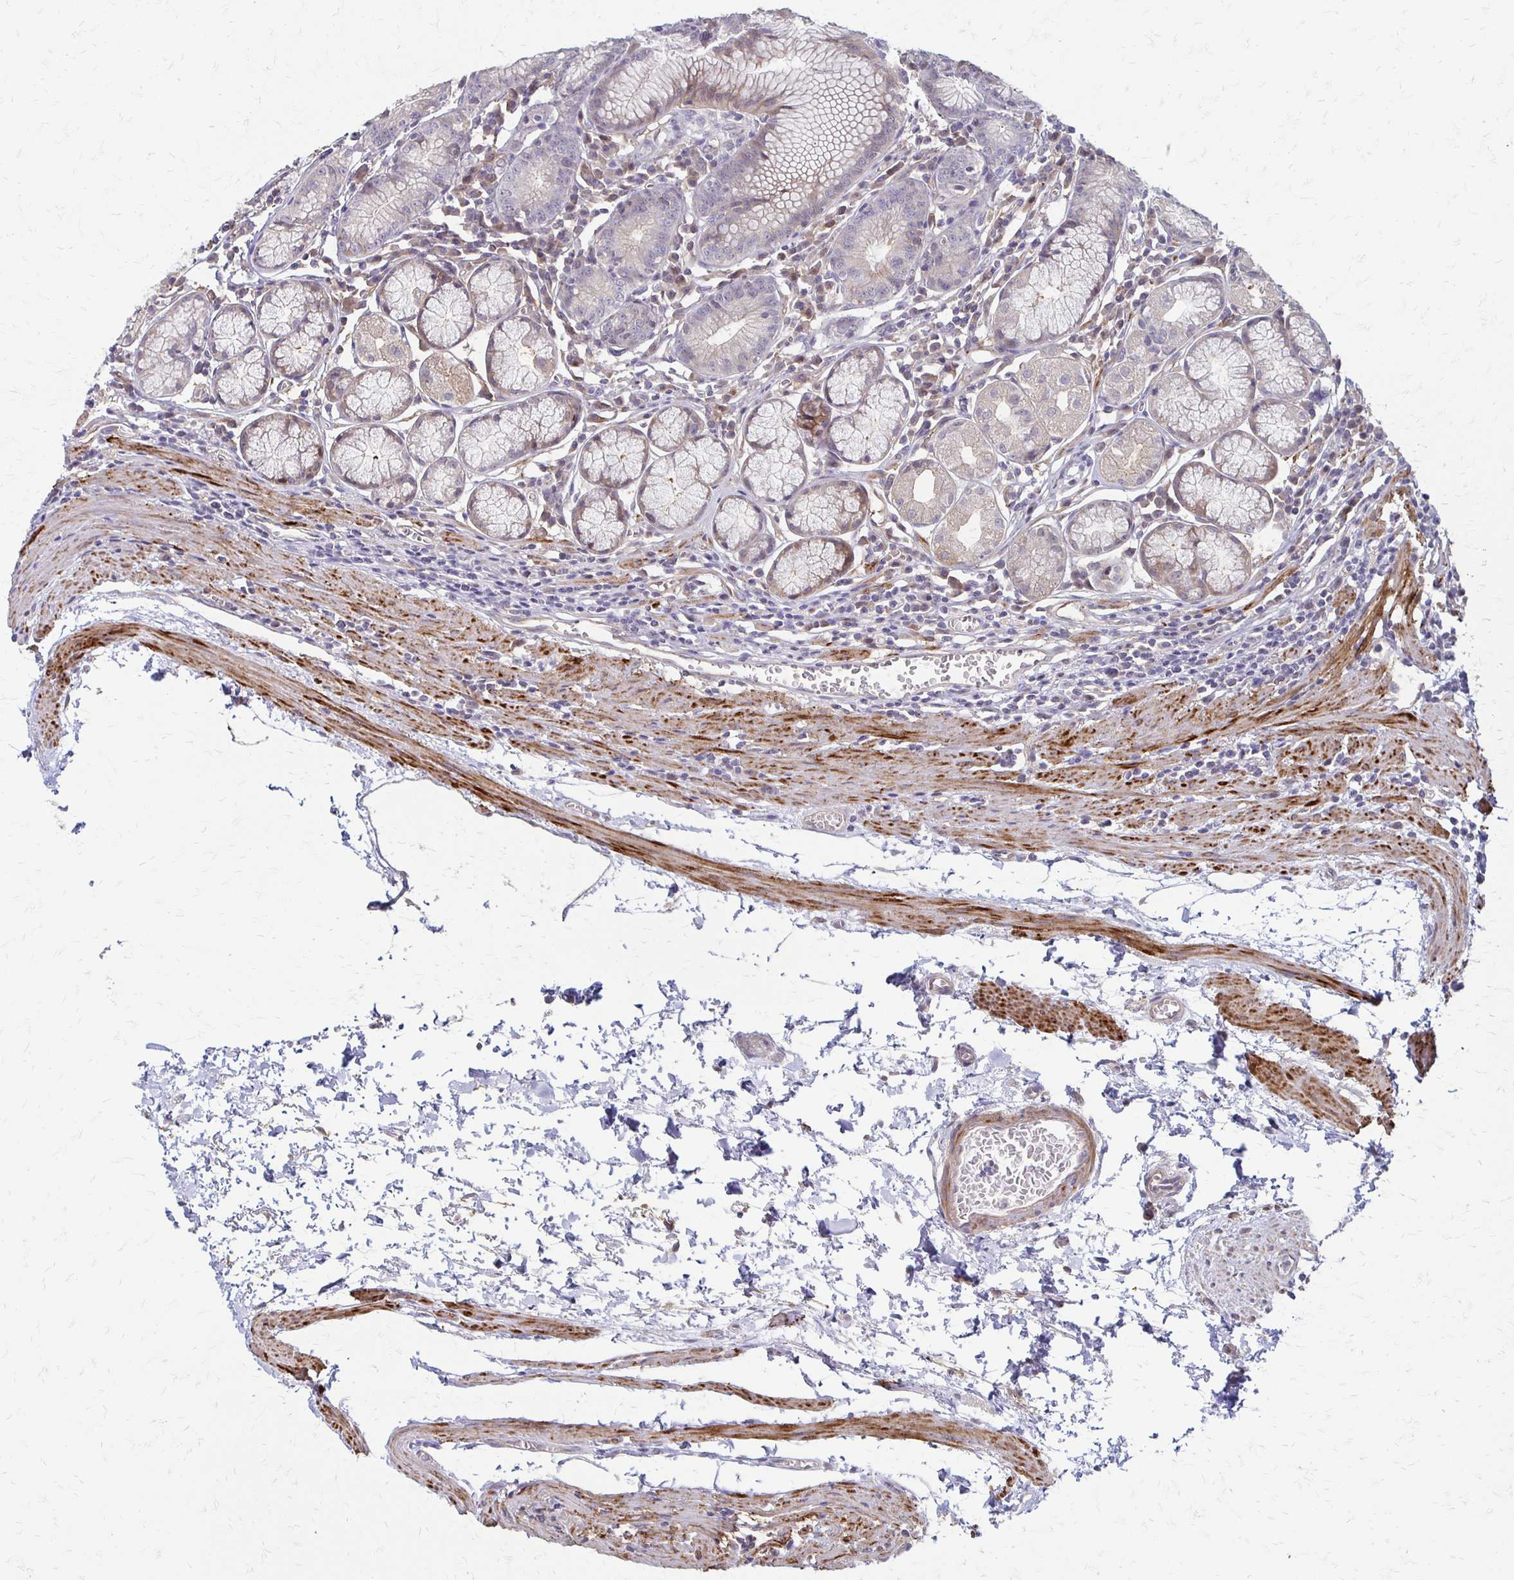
{"staining": {"intensity": "weak", "quantity": "<25%", "location": "cytoplasmic/membranous"}, "tissue": "stomach", "cell_type": "Glandular cells", "image_type": "normal", "snomed": [{"axis": "morphology", "description": "Normal tissue, NOS"}, {"axis": "topography", "description": "Stomach"}], "caption": "This is an immunohistochemistry photomicrograph of unremarkable stomach. There is no positivity in glandular cells.", "gene": "CFL2", "patient": {"sex": "male", "age": 55}}